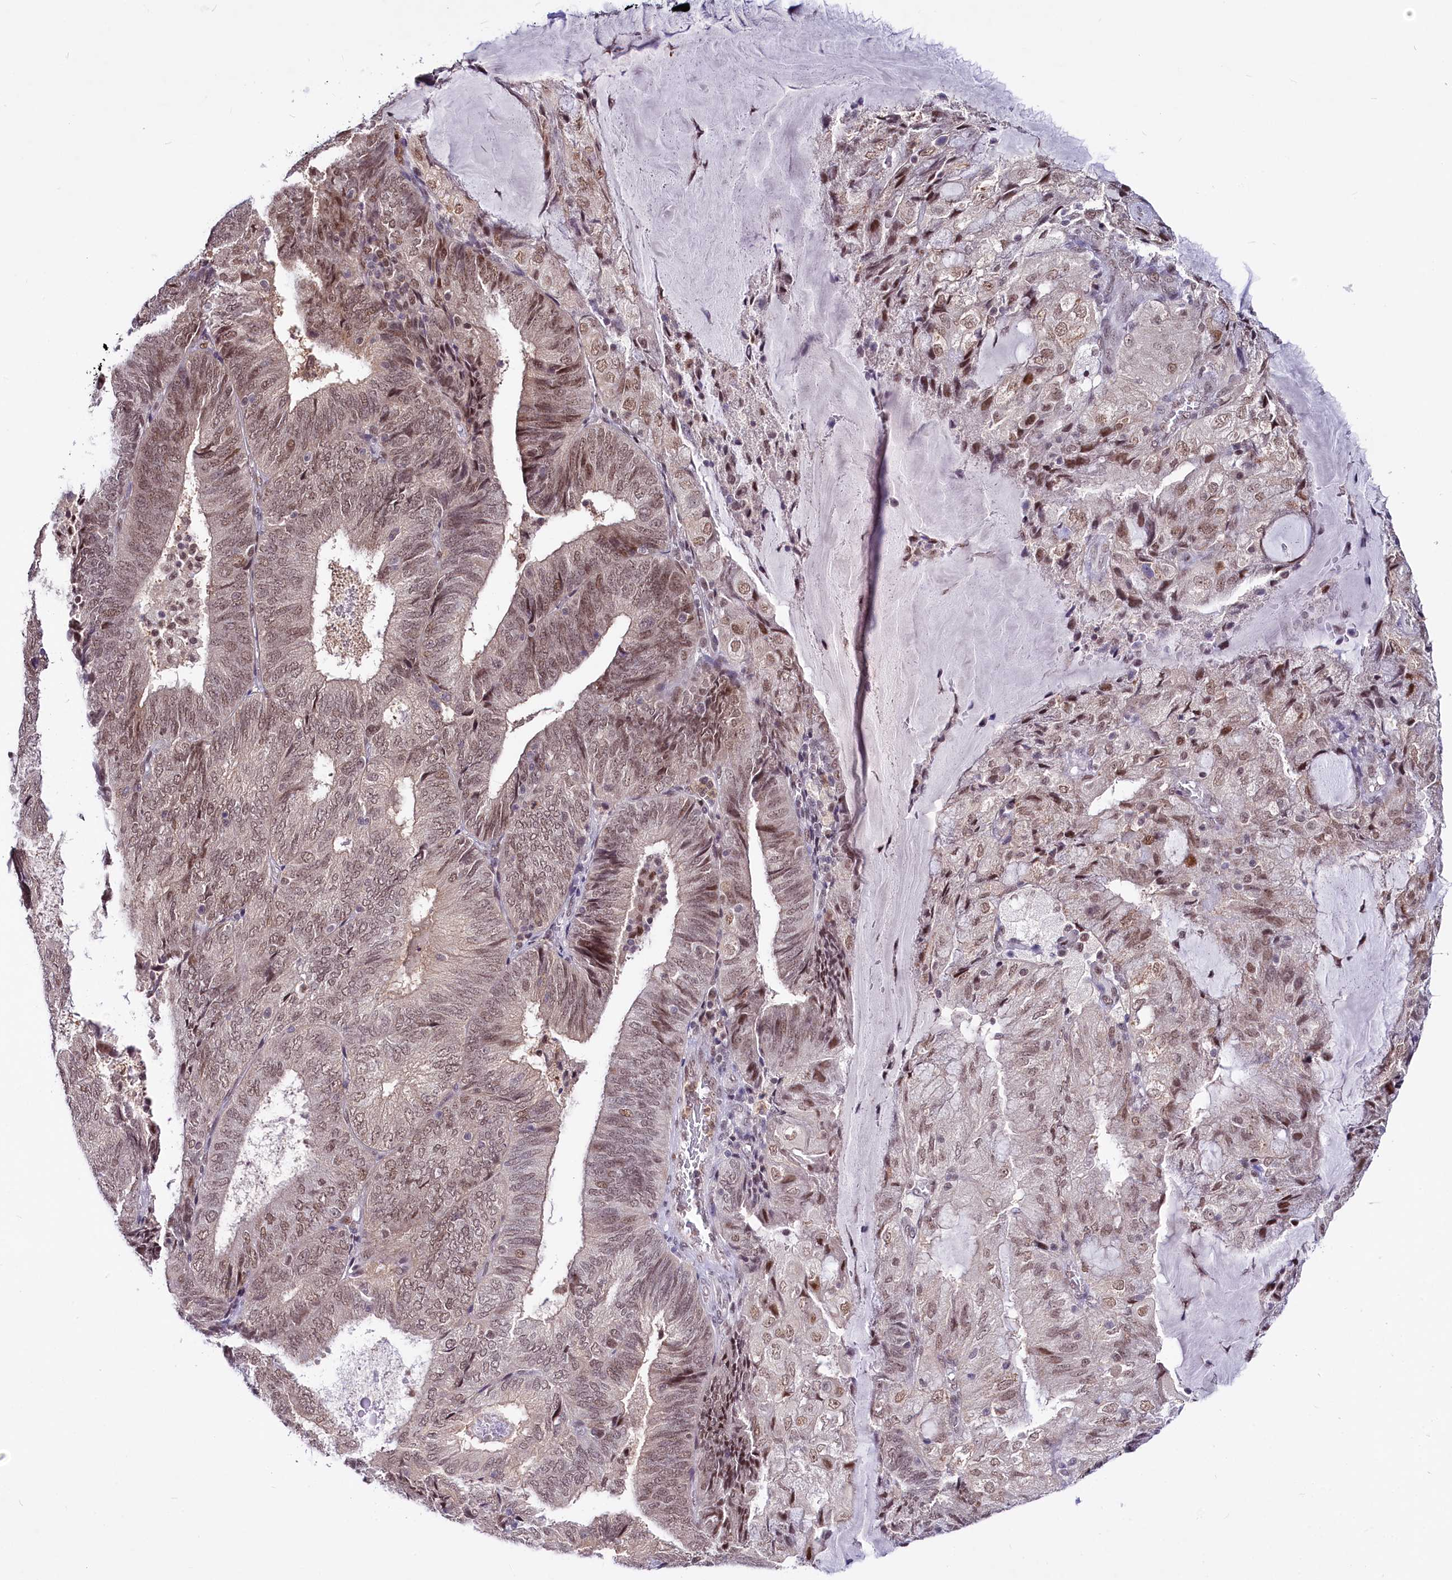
{"staining": {"intensity": "moderate", "quantity": ">75%", "location": "nuclear"}, "tissue": "endometrial cancer", "cell_type": "Tumor cells", "image_type": "cancer", "snomed": [{"axis": "morphology", "description": "Adenocarcinoma, NOS"}, {"axis": "topography", "description": "Endometrium"}], "caption": "Human endometrial cancer stained with a protein marker displays moderate staining in tumor cells.", "gene": "SCAF11", "patient": {"sex": "female", "age": 81}}